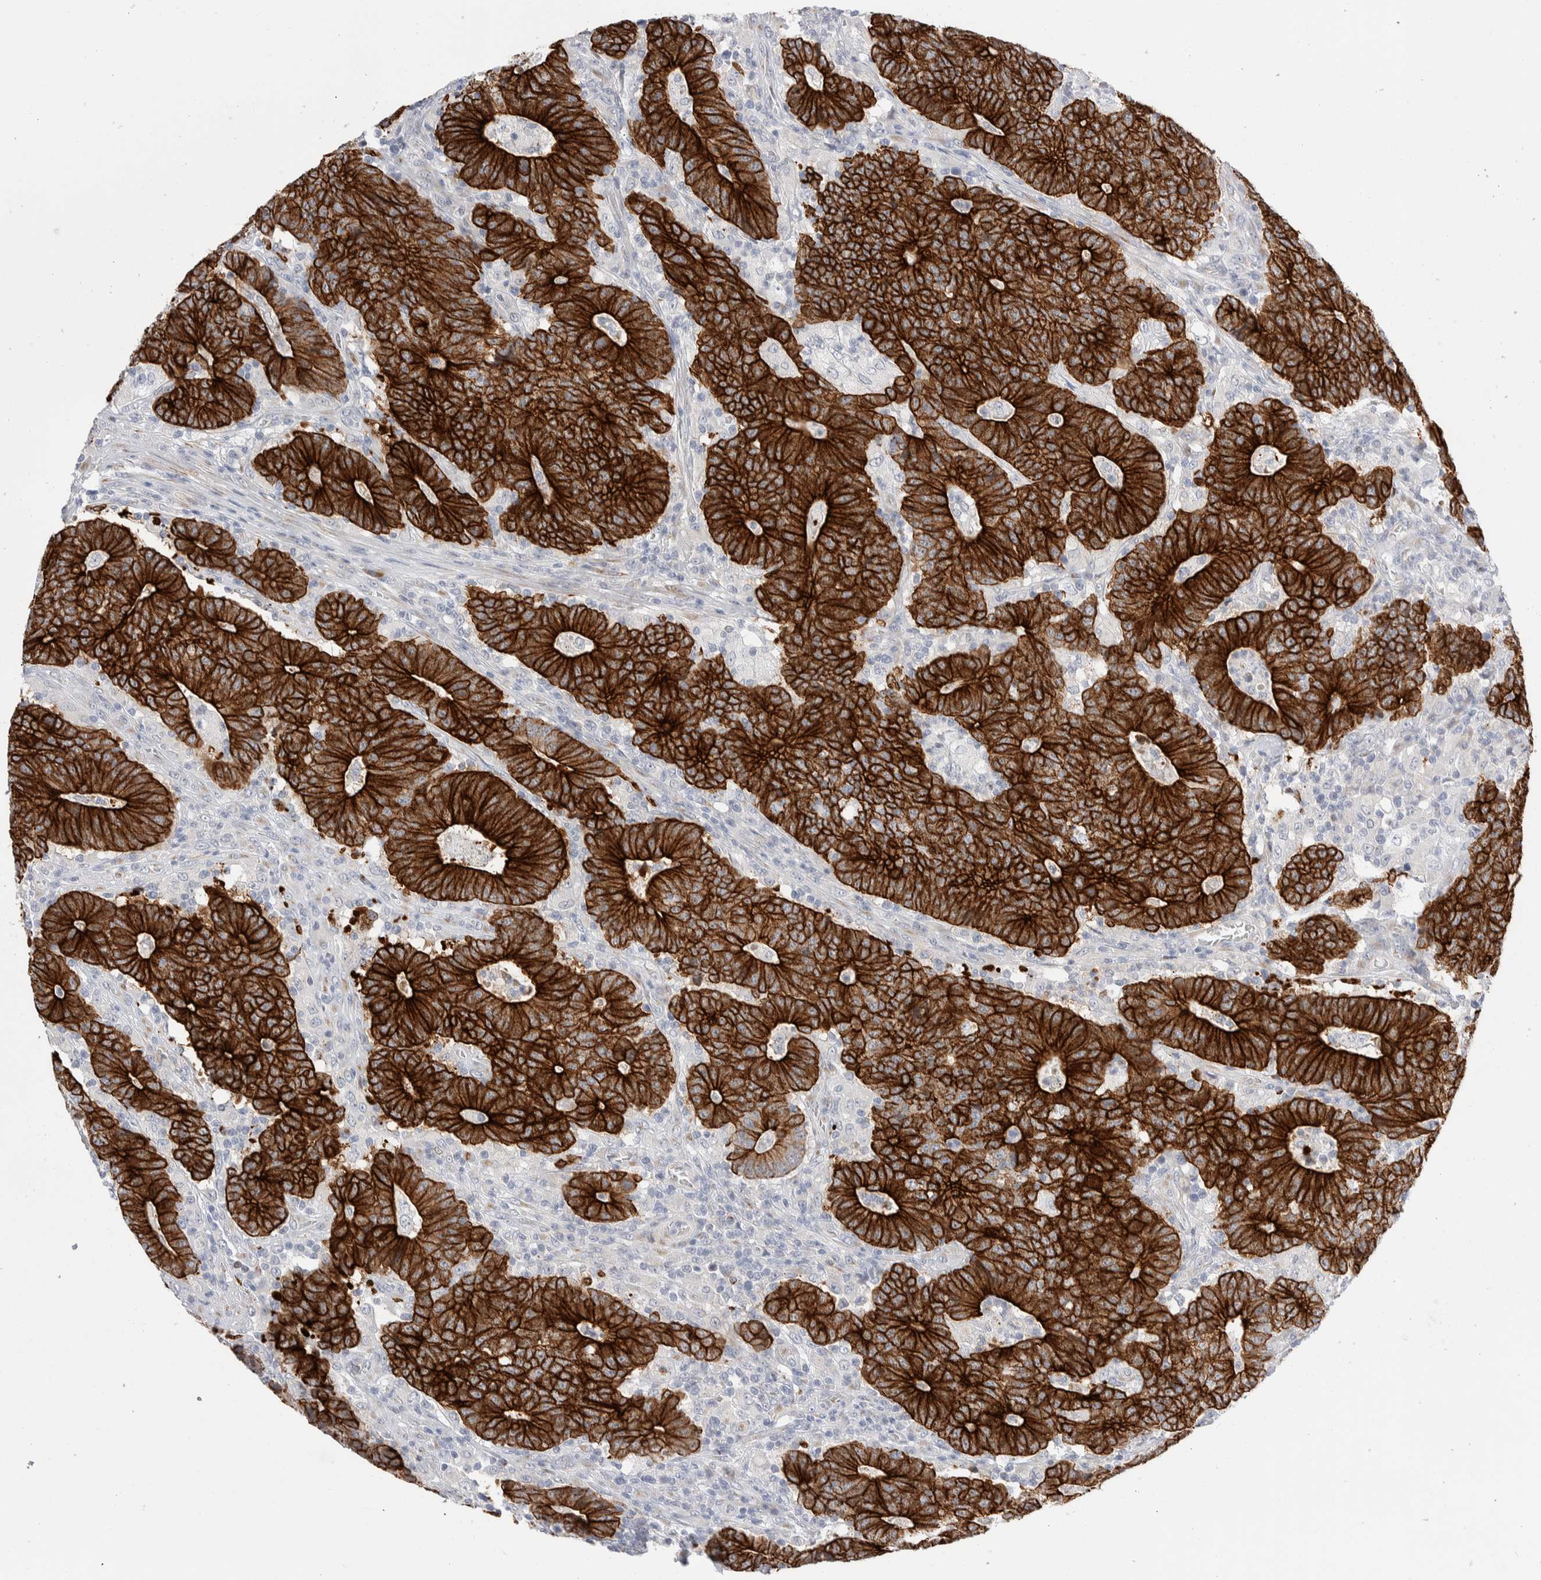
{"staining": {"intensity": "strong", "quantity": ">75%", "location": "cytoplasmic/membranous"}, "tissue": "colorectal cancer", "cell_type": "Tumor cells", "image_type": "cancer", "snomed": [{"axis": "morphology", "description": "Normal tissue, NOS"}, {"axis": "morphology", "description": "Adenocarcinoma, NOS"}, {"axis": "topography", "description": "Colon"}], "caption": "The photomicrograph exhibits staining of colorectal cancer, revealing strong cytoplasmic/membranous protein positivity (brown color) within tumor cells.", "gene": "C1orf112", "patient": {"sex": "female", "age": 75}}